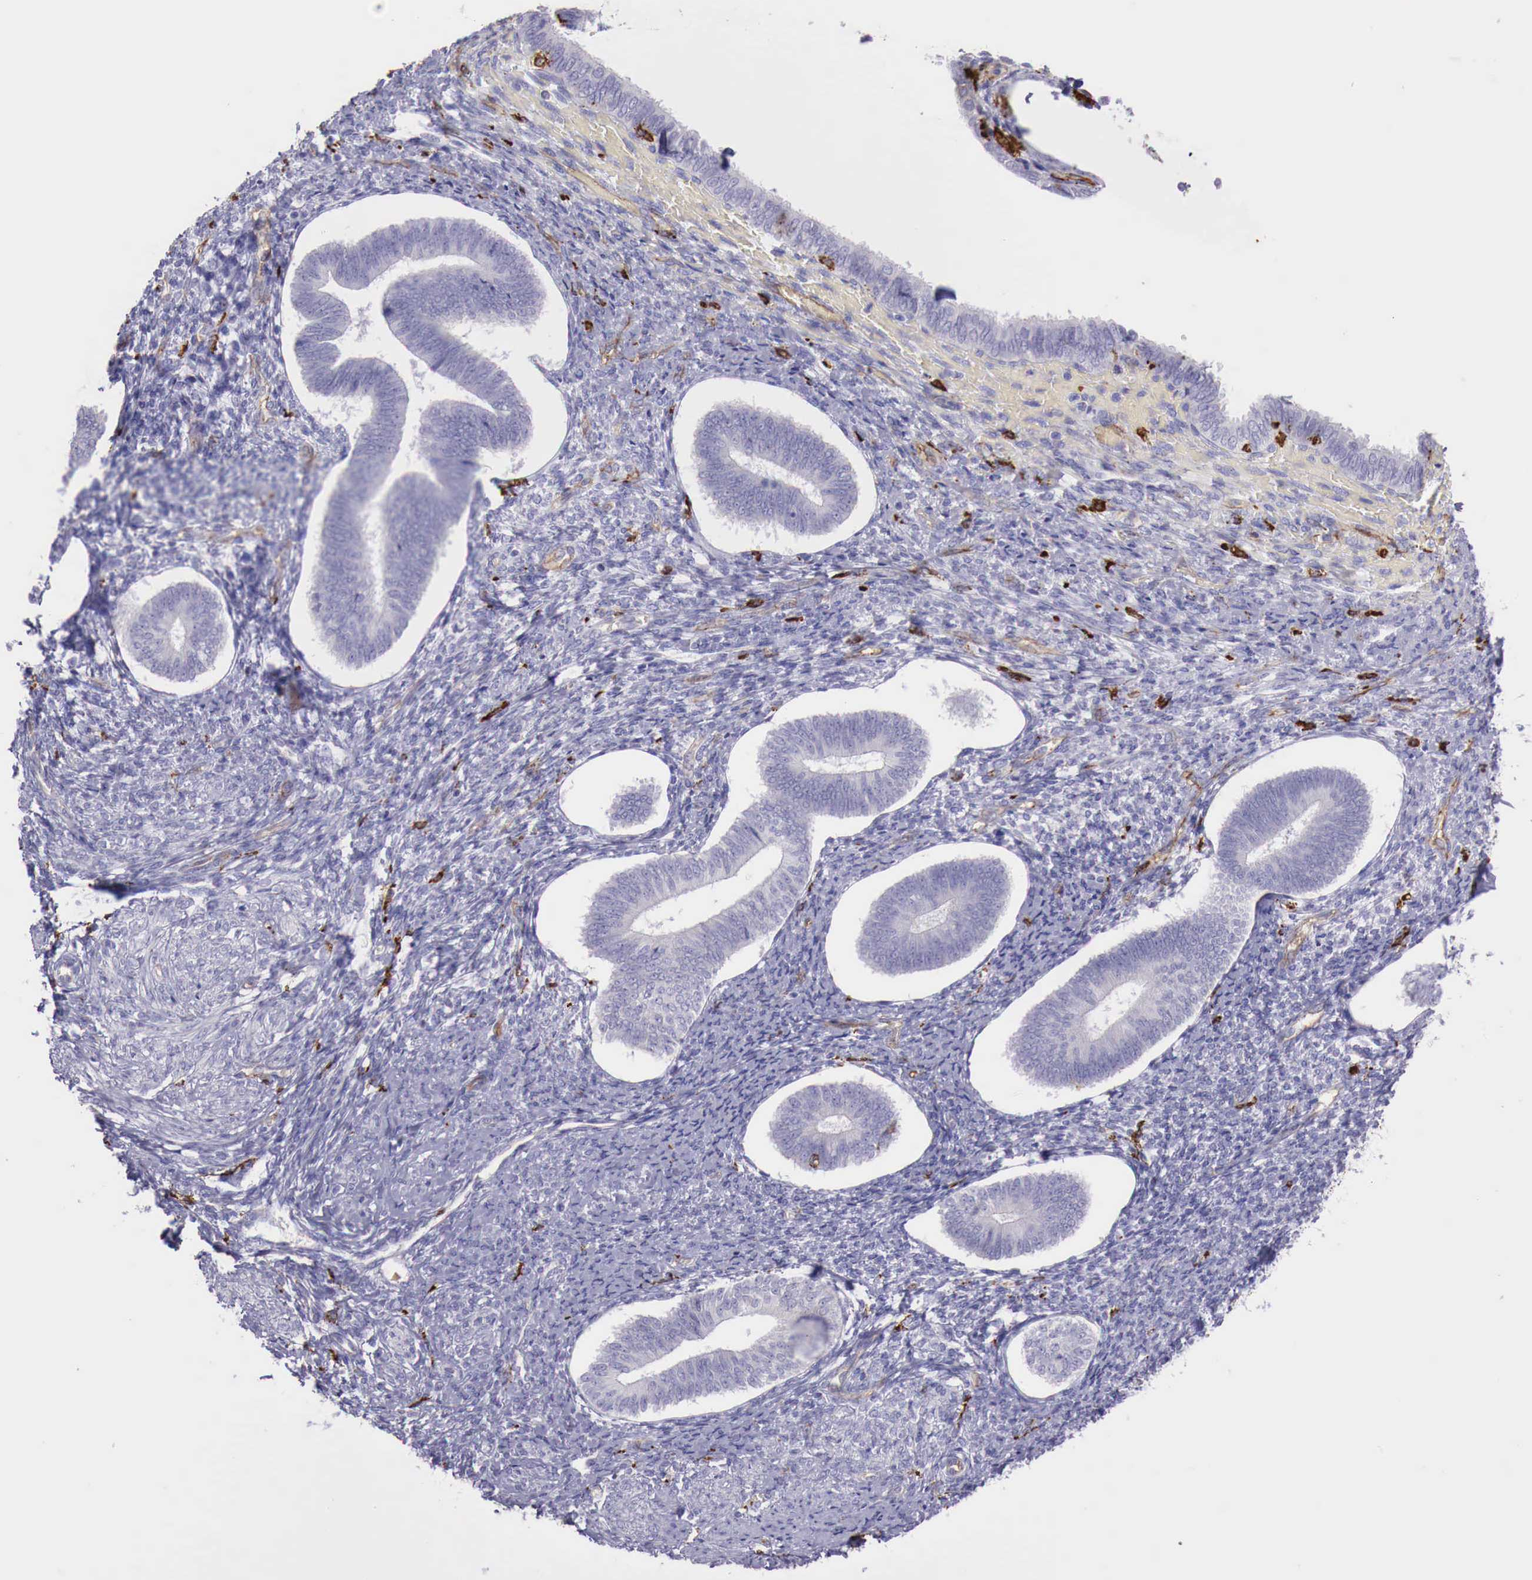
{"staining": {"intensity": "negative", "quantity": "none", "location": "none"}, "tissue": "endometrium", "cell_type": "Cells in endometrial stroma", "image_type": "normal", "snomed": [{"axis": "morphology", "description": "Normal tissue, NOS"}, {"axis": "topography", "description": "Endometrium"}], "caption": "Protein analysis of normal endometrium exhibits no significant expression in cells in endometrial stroma. (DAB (3,3'-diaminobenzidine) immunohistochemistry visualized using brightfield microscopy, high magnification).", "gene": "MSR1", "patient": {"sex": "female", "age": 82}}